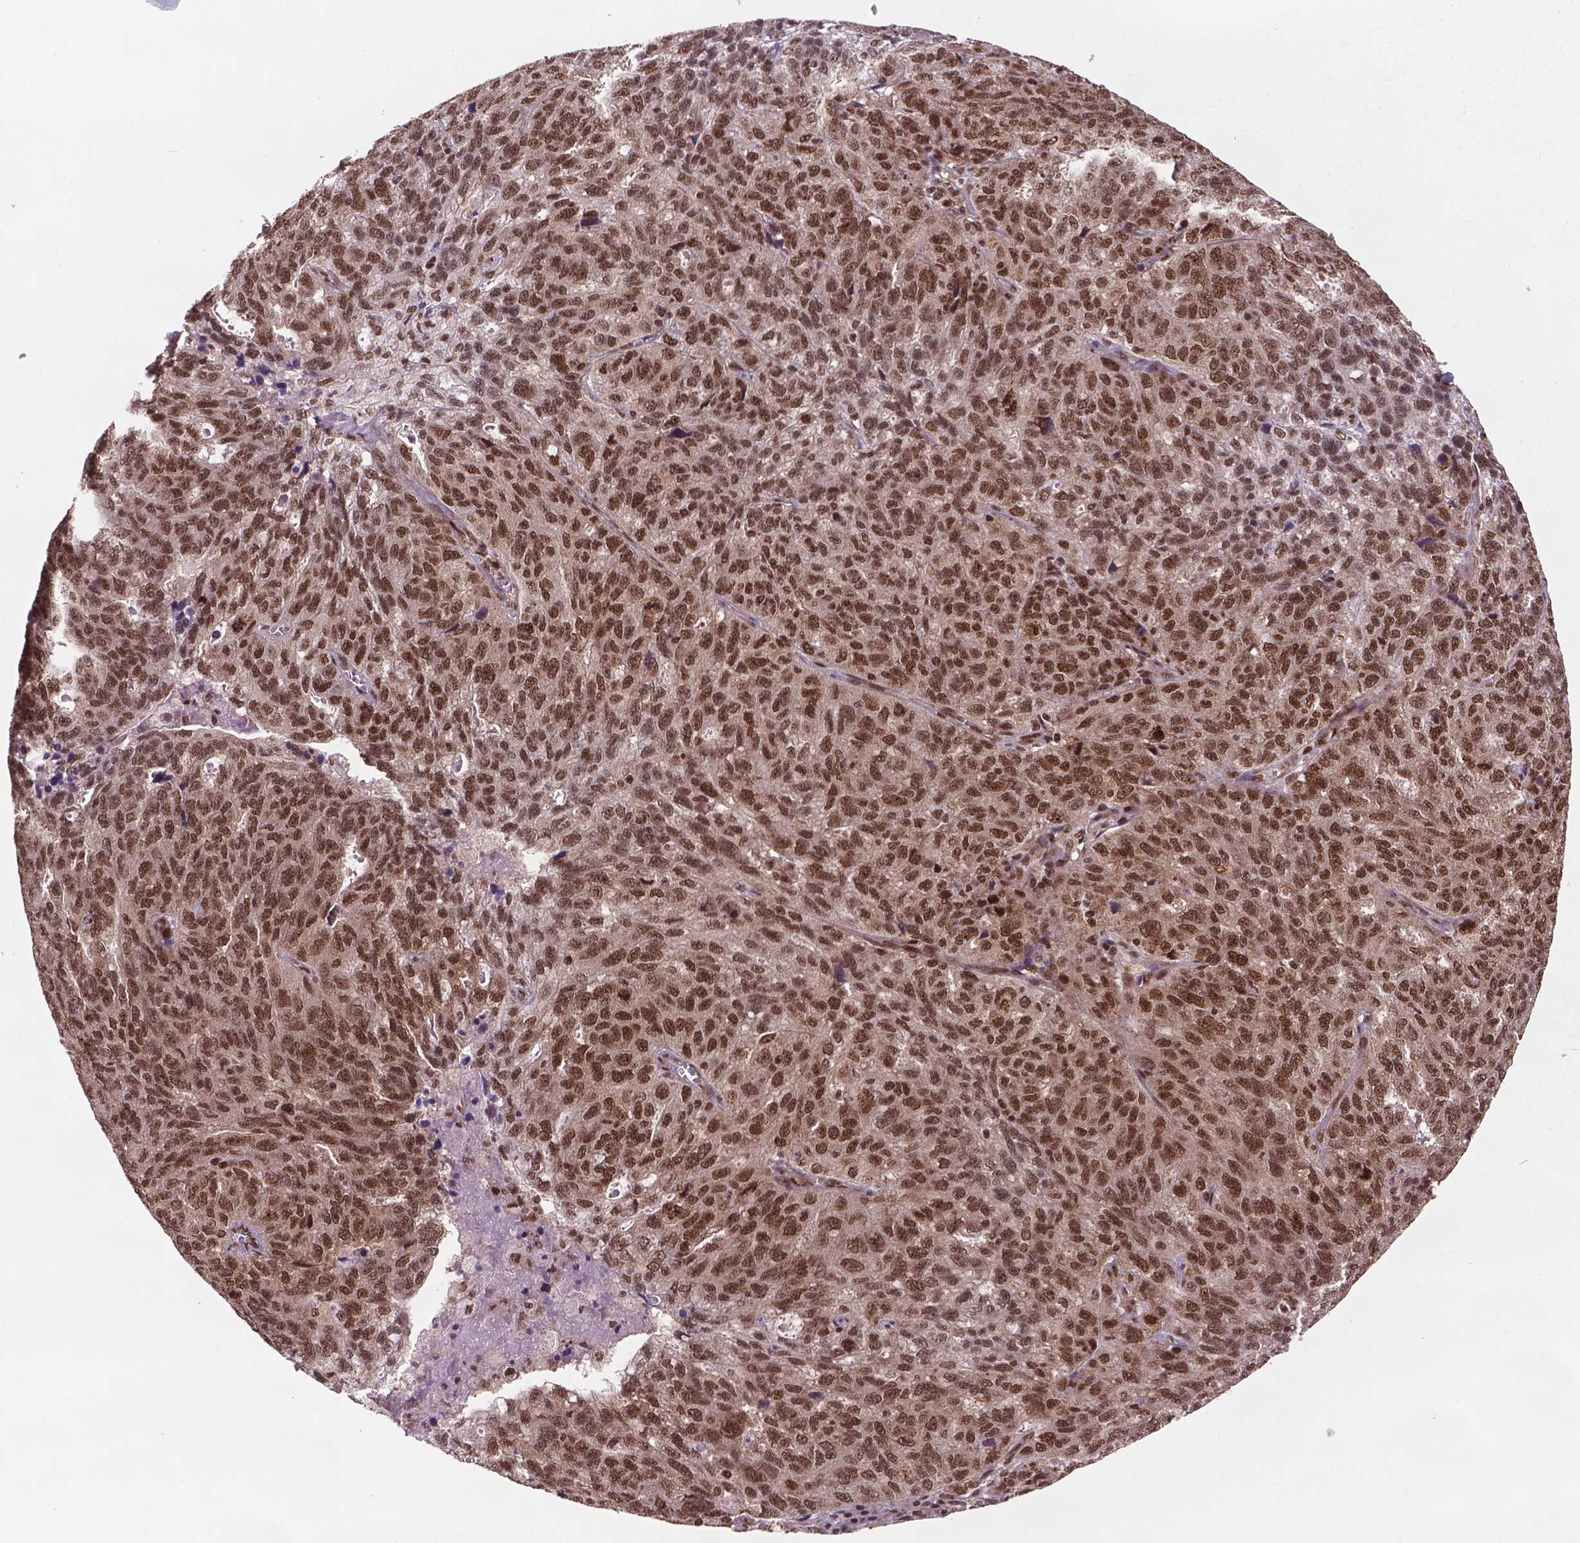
{"staining": {"intensity": "moderate", "quantity": ">75%", "location": "nuclear"}, "tissue": "ovarian cancer", "cell_type": "Tumor cells", "image_type": "cancer", "snomed": [{"axis": "morphology", "description": "Cystadenocarcinoma, serous, NOS"}, {"axis": "topography", "description": "Ovary"}], "caption": "DAB (3,3'-diaminobenzidine) immunohistochemical staining of ovarian cancer displays moderate nuclear protein positivity in about >75% of tumor cells.", "gene": "SIRT6", "patient": {"sex": "female", "age": 71}}